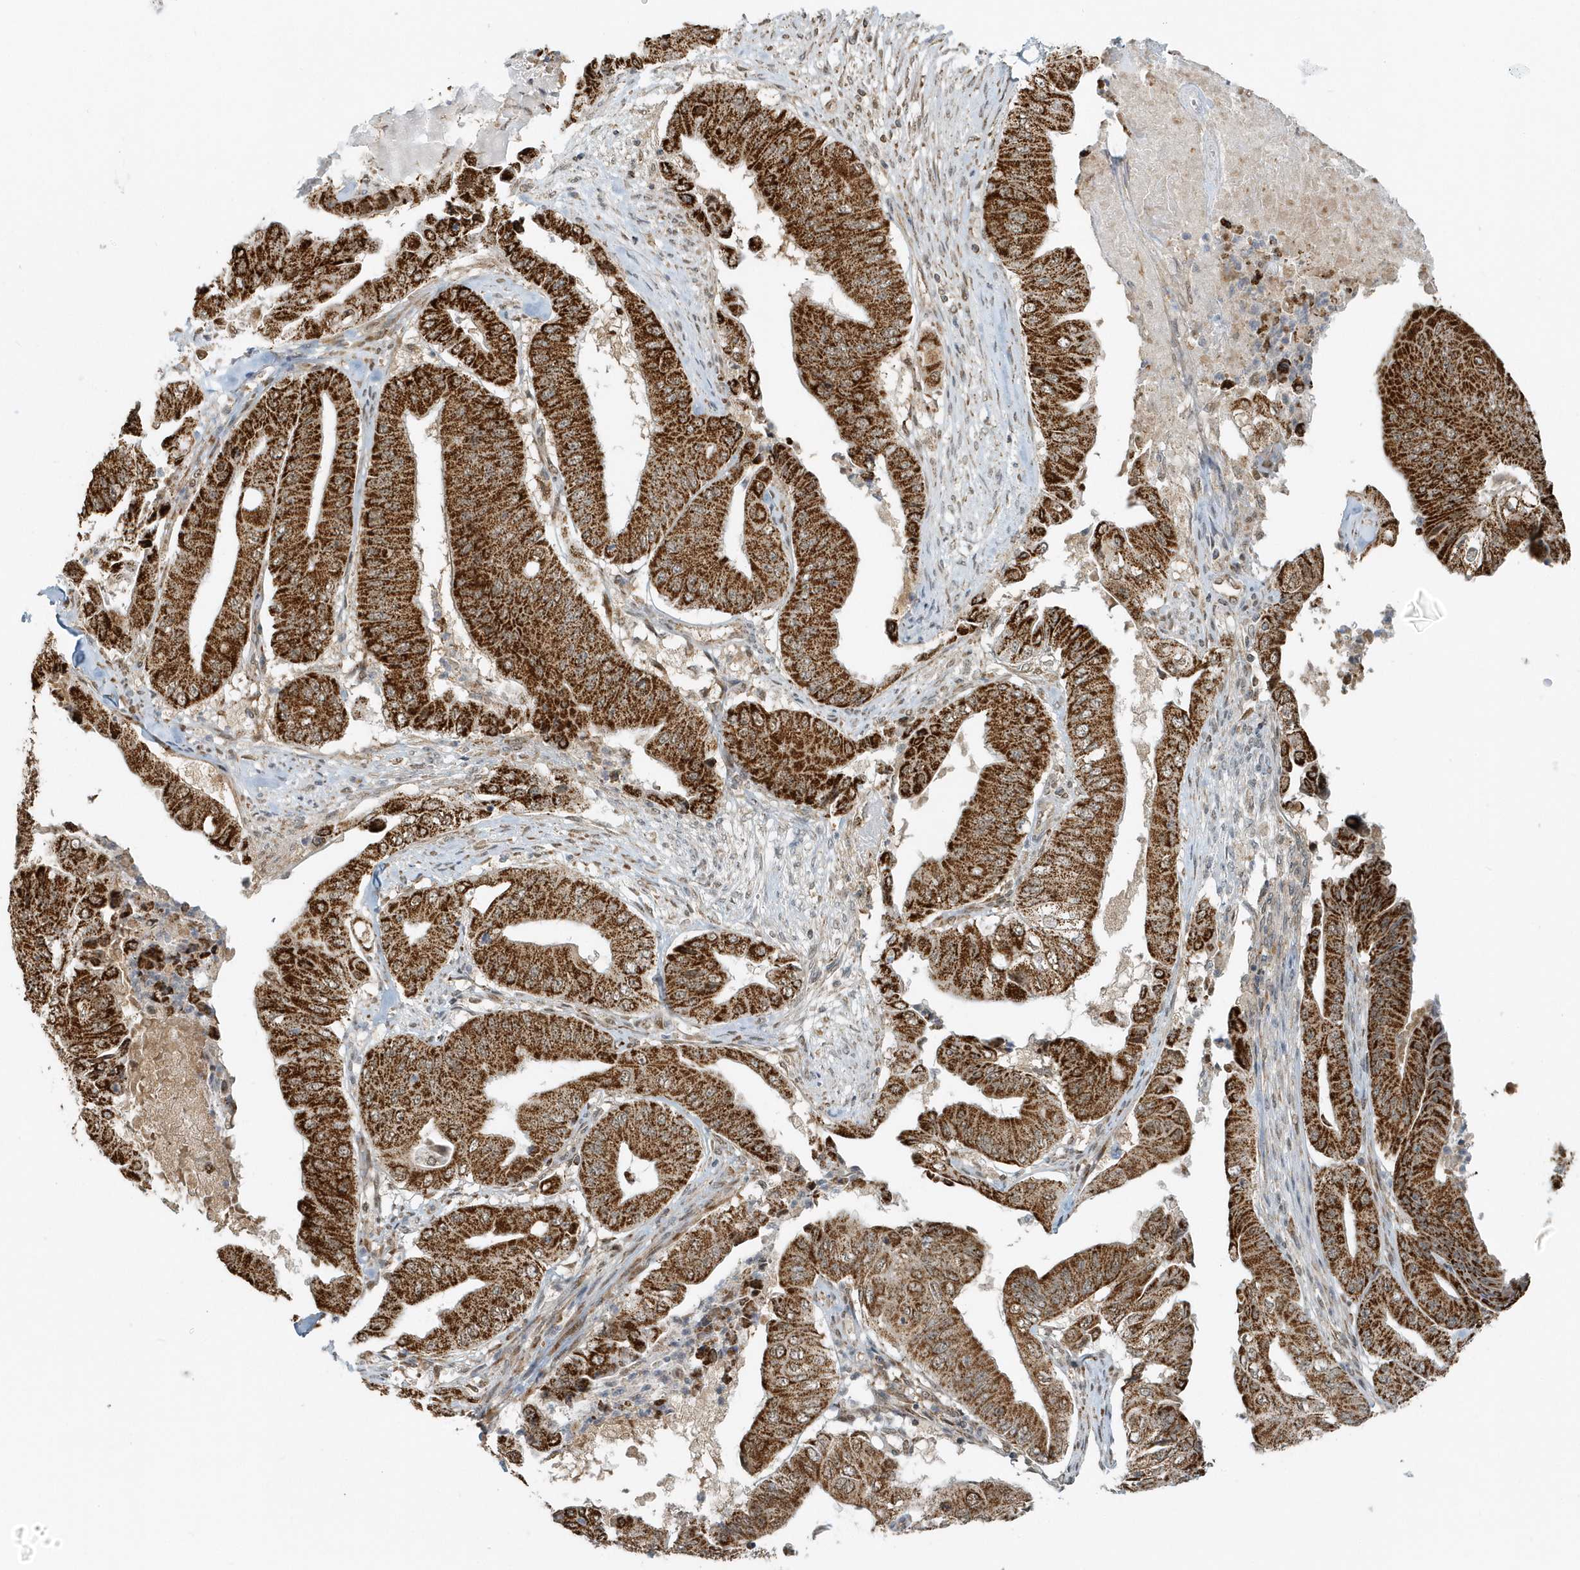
{"staining": {"intensity": "strong", "quantity": ">75%", "location": "cytoplasmic/membranous"}, "tissue": "pancreatic cancer", "cell_type": "Tumor cells", "image_type": "cancer", "snomed": [{"axis": "morphology", "description": "Adenocarcinoma, NOS"}, {"axis": "topography", "description": "Pancreas"}], "caption": "Immunohistochemical staining of adenocarcinoma (pancreatic) exhibits strong cytoplasmic/membranous protein expression in about >75% of tumor cells. (IHC, brightfield microscopy, high magnification).", "gene": "PSMD6", "patient": {"sex": "female", "age": 77}}